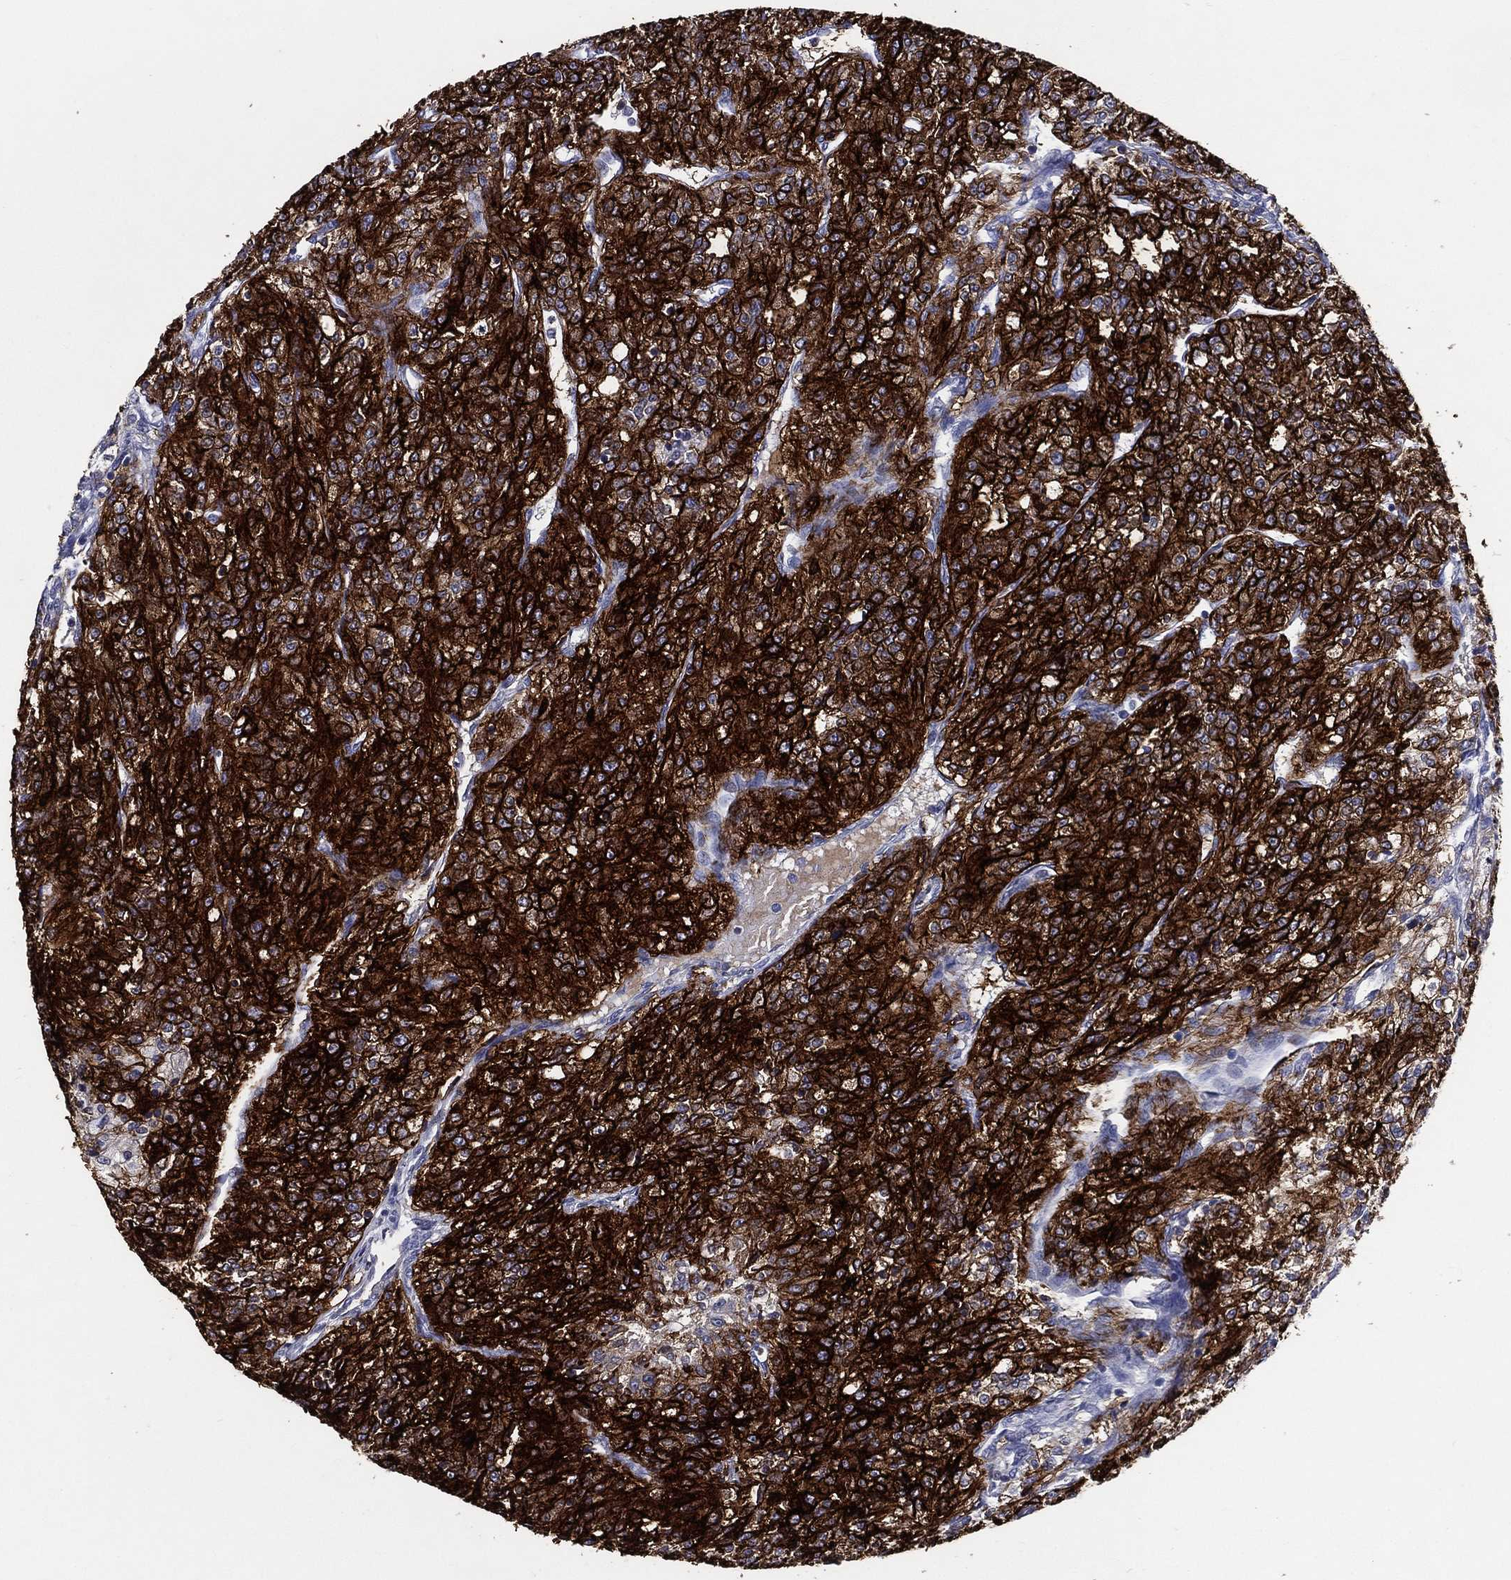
{"staining": {"intensity": "strong", "quantity": ">75%", "location": "cytoplasmic/membranous"}, "tissue": "renal cancer", "cell_type": "Tumor cells", "image_type": "cancer", "snomed": [{"axis": "morphology", "description": "Adenocarcinoma, NOS"}, {"axis": "topography", "description": "Kidney"}], "caption": "Protein staining of renal cancer (adenocarcinoma) tissue reveals strong cytoplasmic/membranous positivity in about >75% of tumor cells.", "gene": "ACE2", "patient": {"sex": "female", "age": 63}}